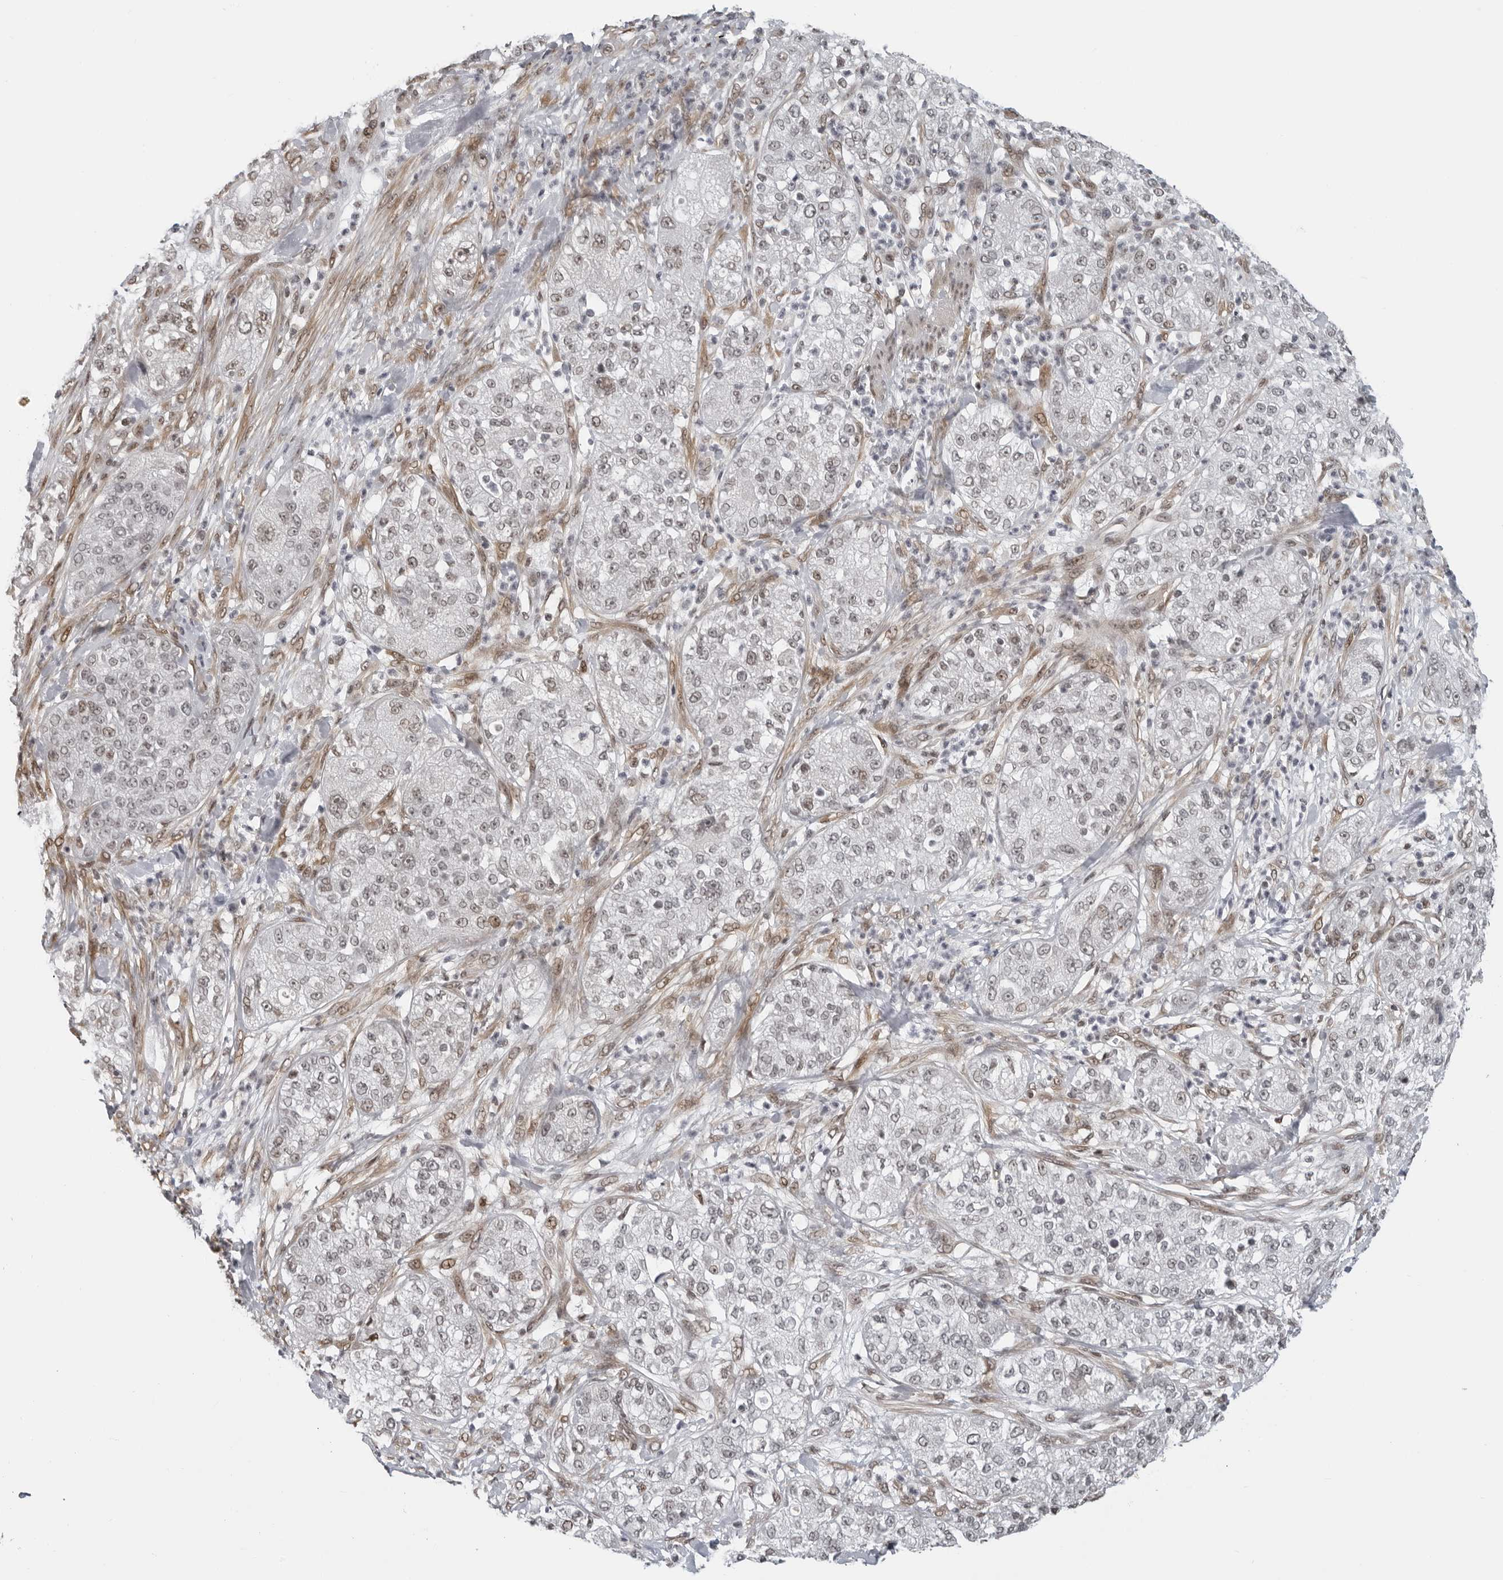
{"staining": {"intensity": "weak", "quantity": "25%-75%", "location": "nuclear"}, "tissue": "pancreatic cancer", "cell_type": "Tumor cells", "image_type": "cancer", "snomed": [{"axis": "morphology", "description": "Adenocarcinoma, NOS"}, {"axis": "topography", "description": "Pancreas"}], "caption": "Pancreatic cancer tissue exhibits weak nuclear staining in about 25%-75% of tumor cells, visualized by immunohistochemistry. Ihc stains the protein of interest in brown and the nuclei are stained blue.", "gene": "MAF", "patient": {"sex": "female", "age": 78}}